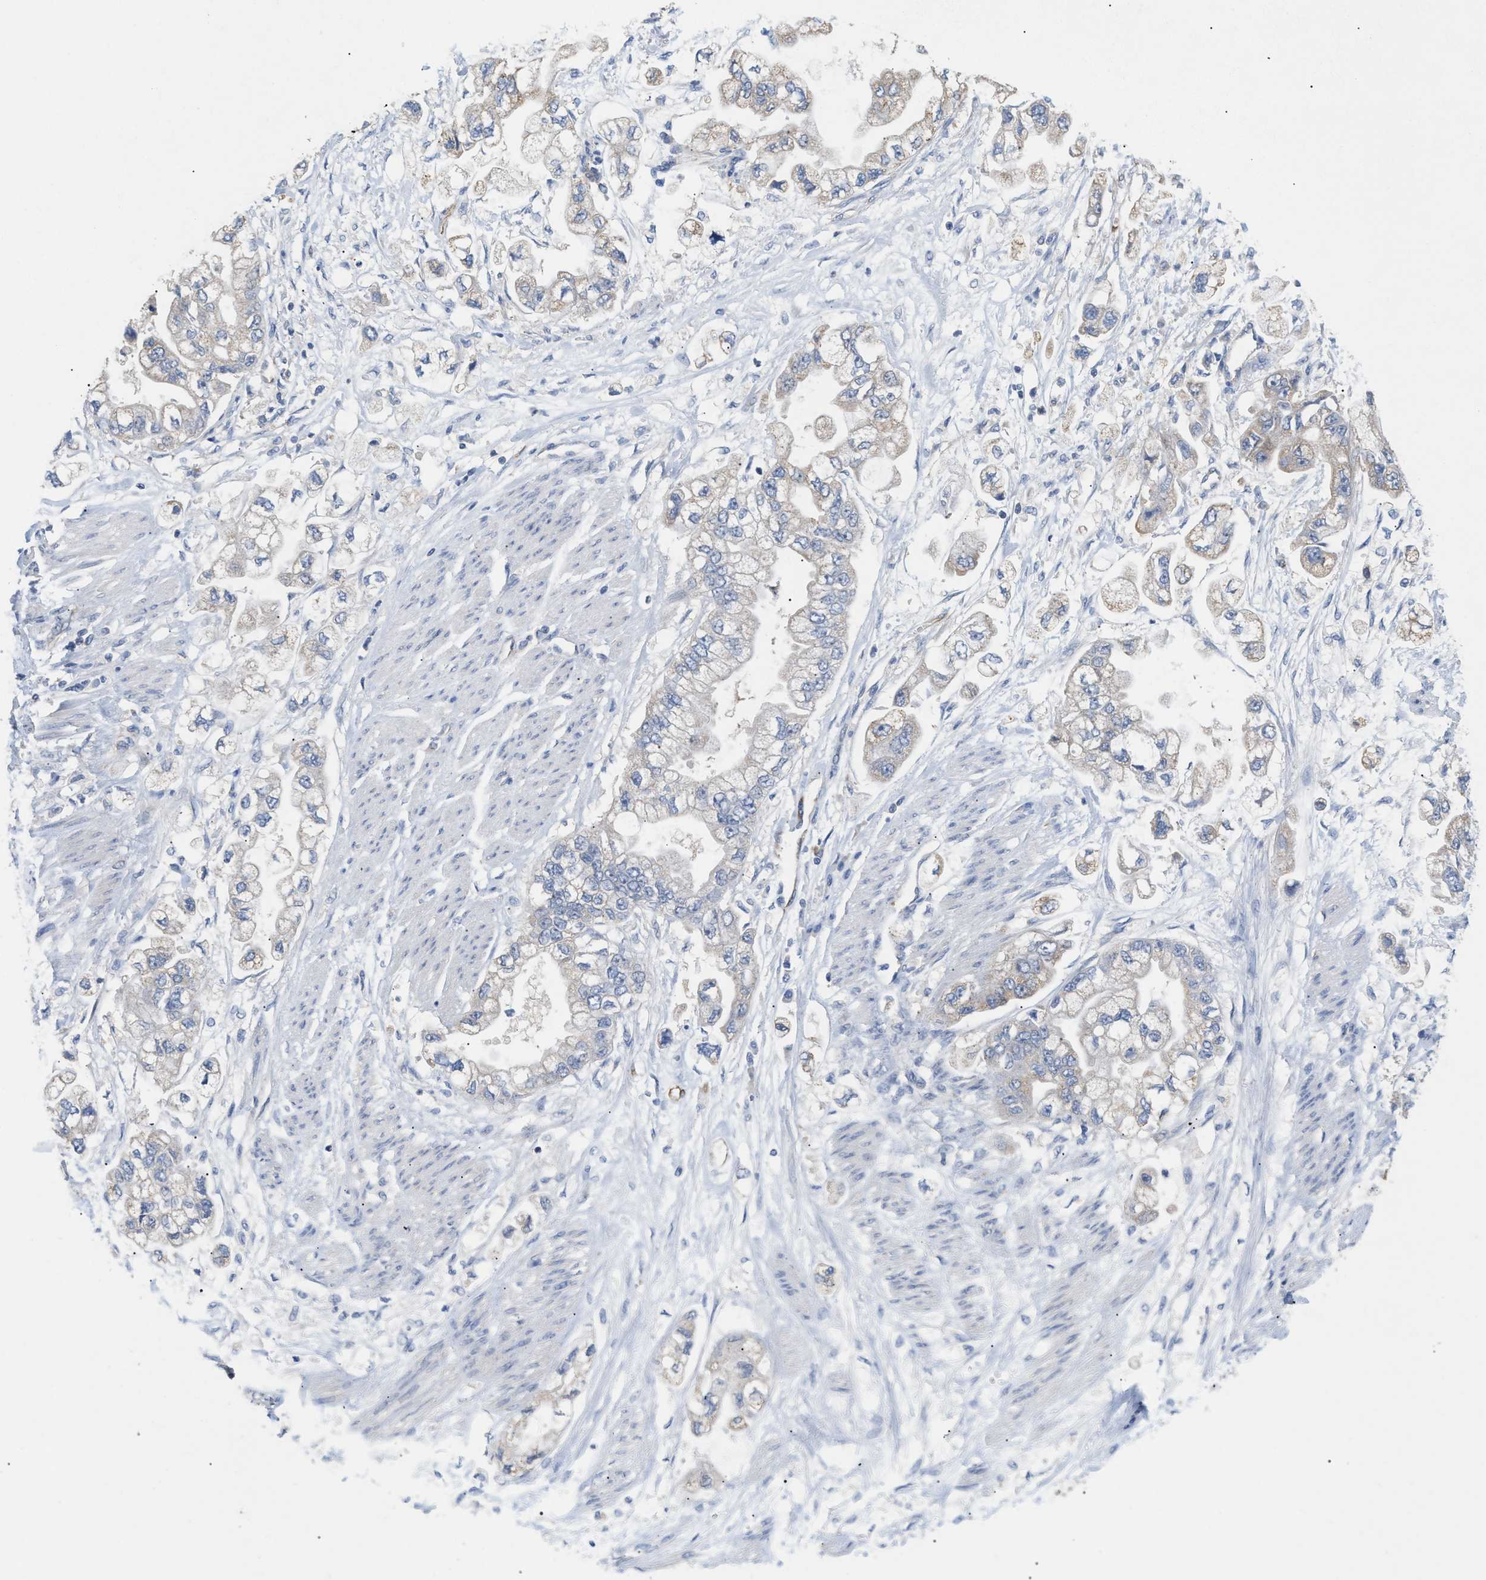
{"staining": {"intensity": "negative", "quantity": "none", "location": "none"}, "tissue": "stomach cancer", "cell_type": "Tumor cells", "image_type": "cancer", "snomed": [{"axis": "morphology", "description": "Normal tissue, NOS"}, {"axis": "morphology", "description": "Adenocarcinoma, NOS"}, {"axis": "topography", "description": "Stomach"}], "caption": "IHC image of human stomach cancer stained for a protein (brown), which demonstrates no staining in tumor cells.", "gene": "UBAP2", "patient": {"sex": "male", "age": 62}}